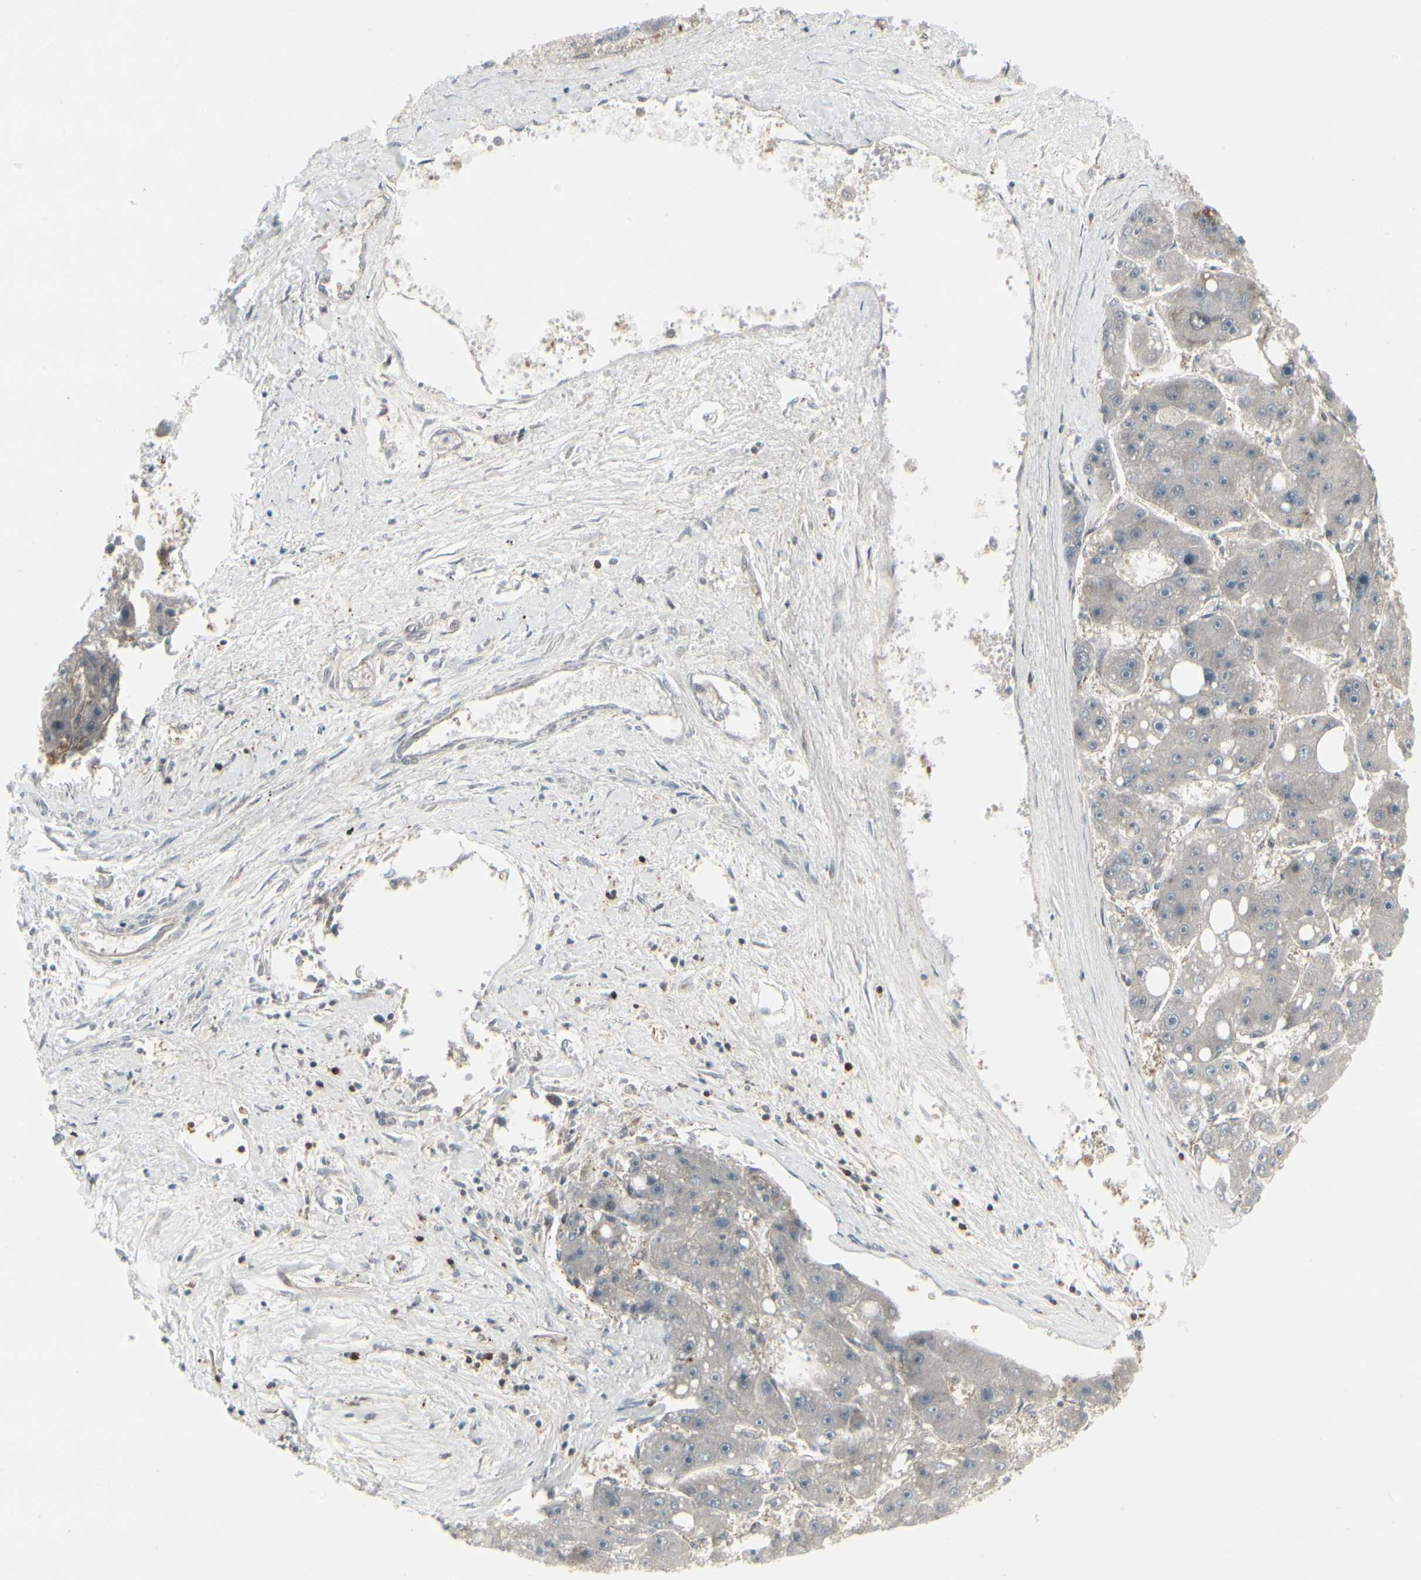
{"staining": {"intensity": "weak", "quantity": ">75%", "location": "cytoplasmic/membranous"}, "tissue": "liver cancer", "cell_type": "Tumor cells", "image_type": "cancer", "snomed": [{"axis": "morphology", "description": "Carcinoma, Hepatocellular, NOS"}, {"axis": "topography", "description": "Liver"}], "caption": "Liver cancer (hepatocellular carcinoma) was stained to show a protein in brown. There is low levels of weak cytoplasmic/membranous positivity in about >75% of tumor cells.", "gene": "IGFBP6", "patient": {"sex": "female", "age": 61}}